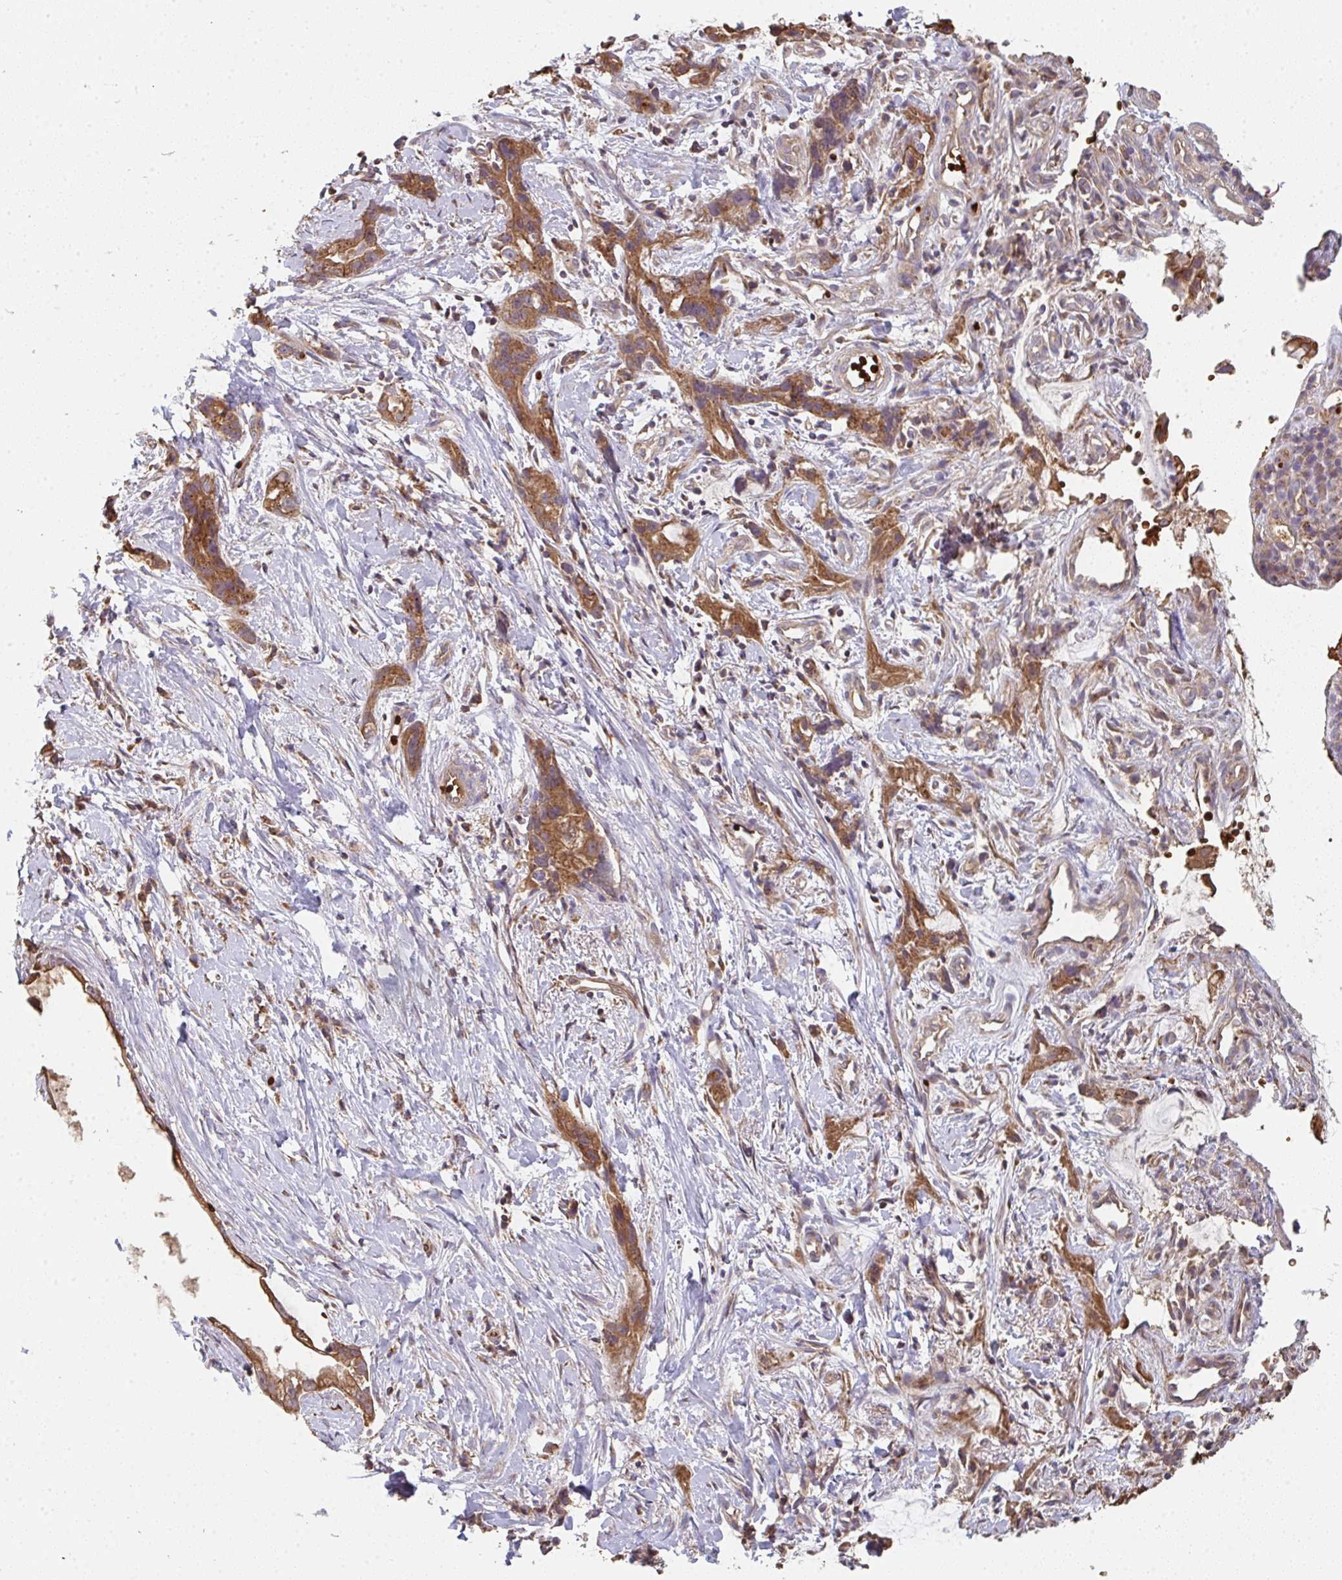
{"staining": {"intensity": "strong", "quantity": ">75%", "location": "cytoplasmic/membranous"}, "tissue": "stomach cancer", "cell_type": "Tumor cells", "image_type": "cancer", "snomed": [{"axis": "morphology", "description": "Adenocarcinoma, NOS"}, {"axis": "topography", "description": "Stomach"}], "caption": "DAB immunohistochemical staining of stomach cancer (adenocarcinoma) exhibits strong cytoplasmic/membranous protein positivity in approximately >75% of tumor cells.", "gene": "POLG", "patient": {"sex": "male", "age": 55}}